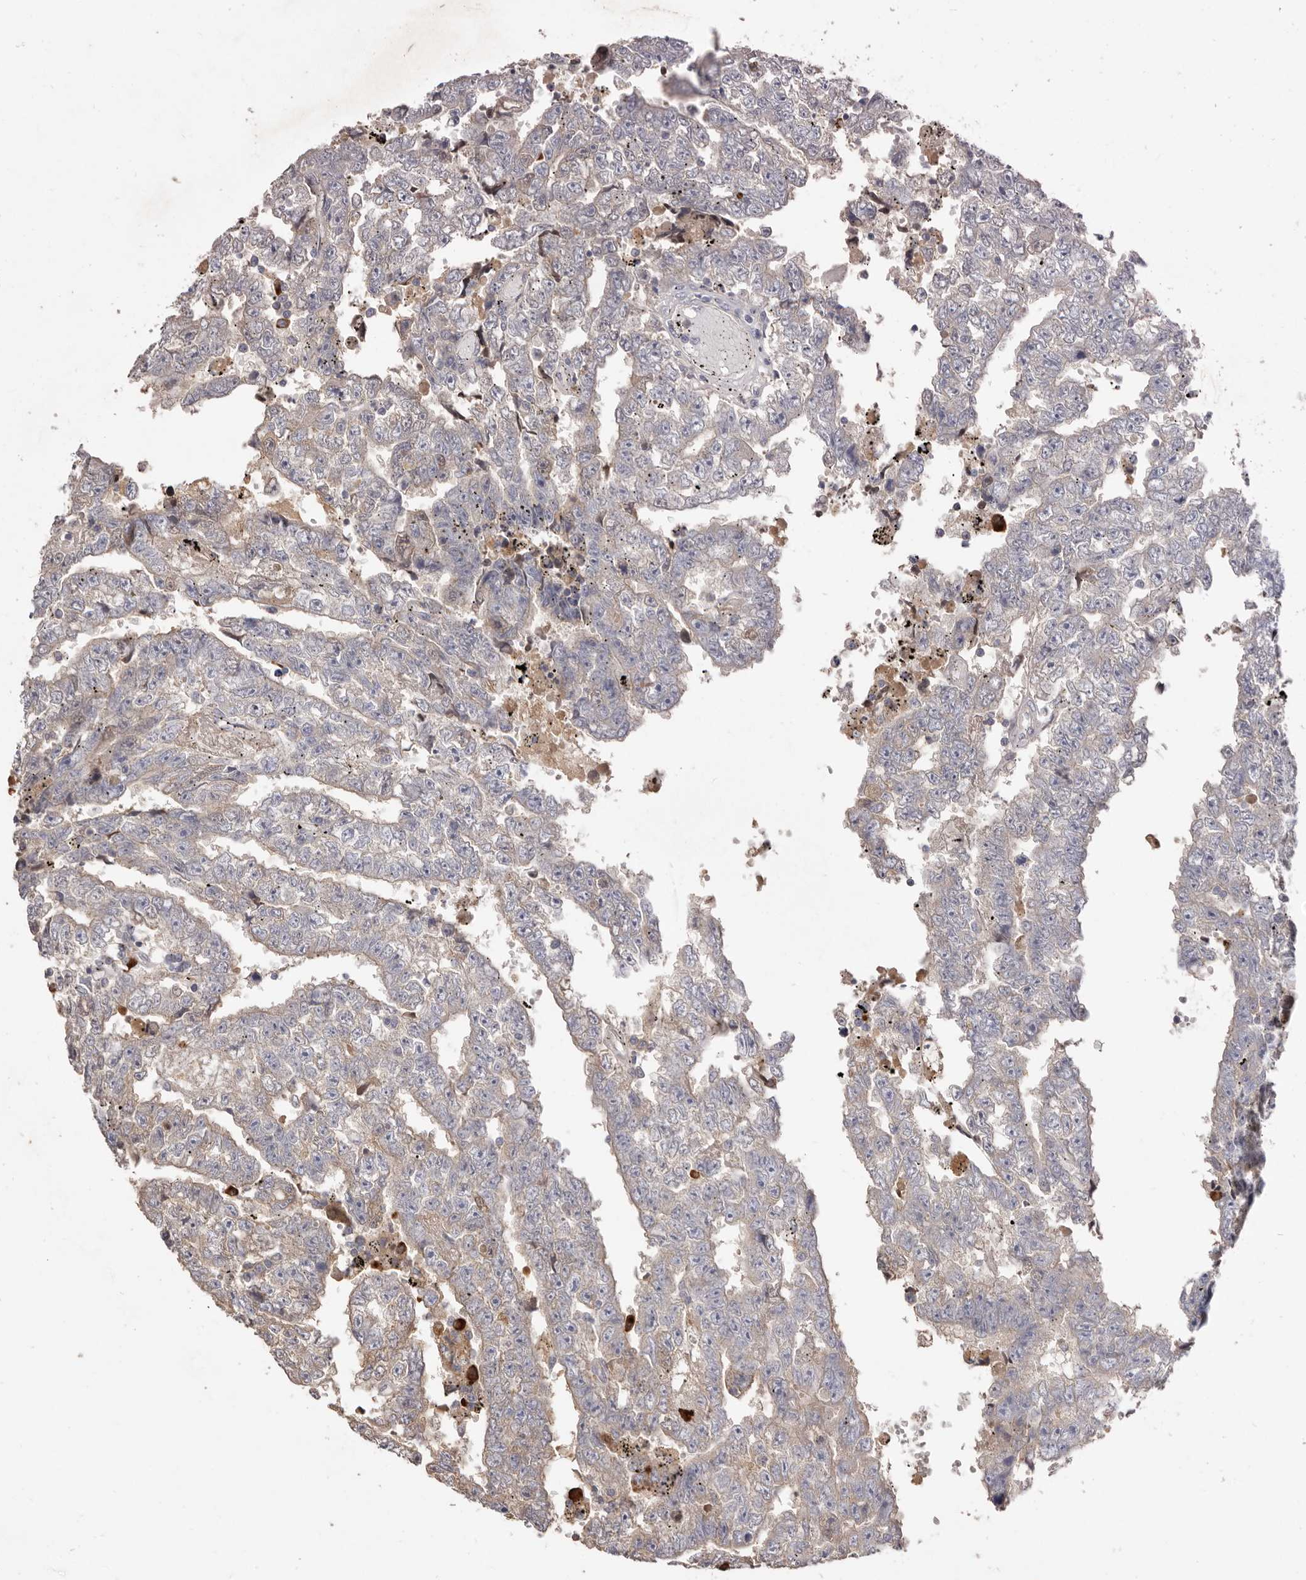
{"staining": {"intensity": "weak", "quantity": "<25%", "location": "cytoplasmic/membranous"}, "tissue": "testis cancer", "cell_type": "Tumor cells", "image_type": "cancer", "snomed": [{"axis": "morphology", "description": "Carcinoma, Embryonal, NOS"}, {"axis": "topography", "description": "Testis"}], "caption": "An immunohistochemistry (IHC) image of testis embryonal carcinoma is shown. There is no staining in tumor cells of testis embryonal carcinoma.", "gene": "HCAR2", "patient": {"sex": "male", "age": 25}}